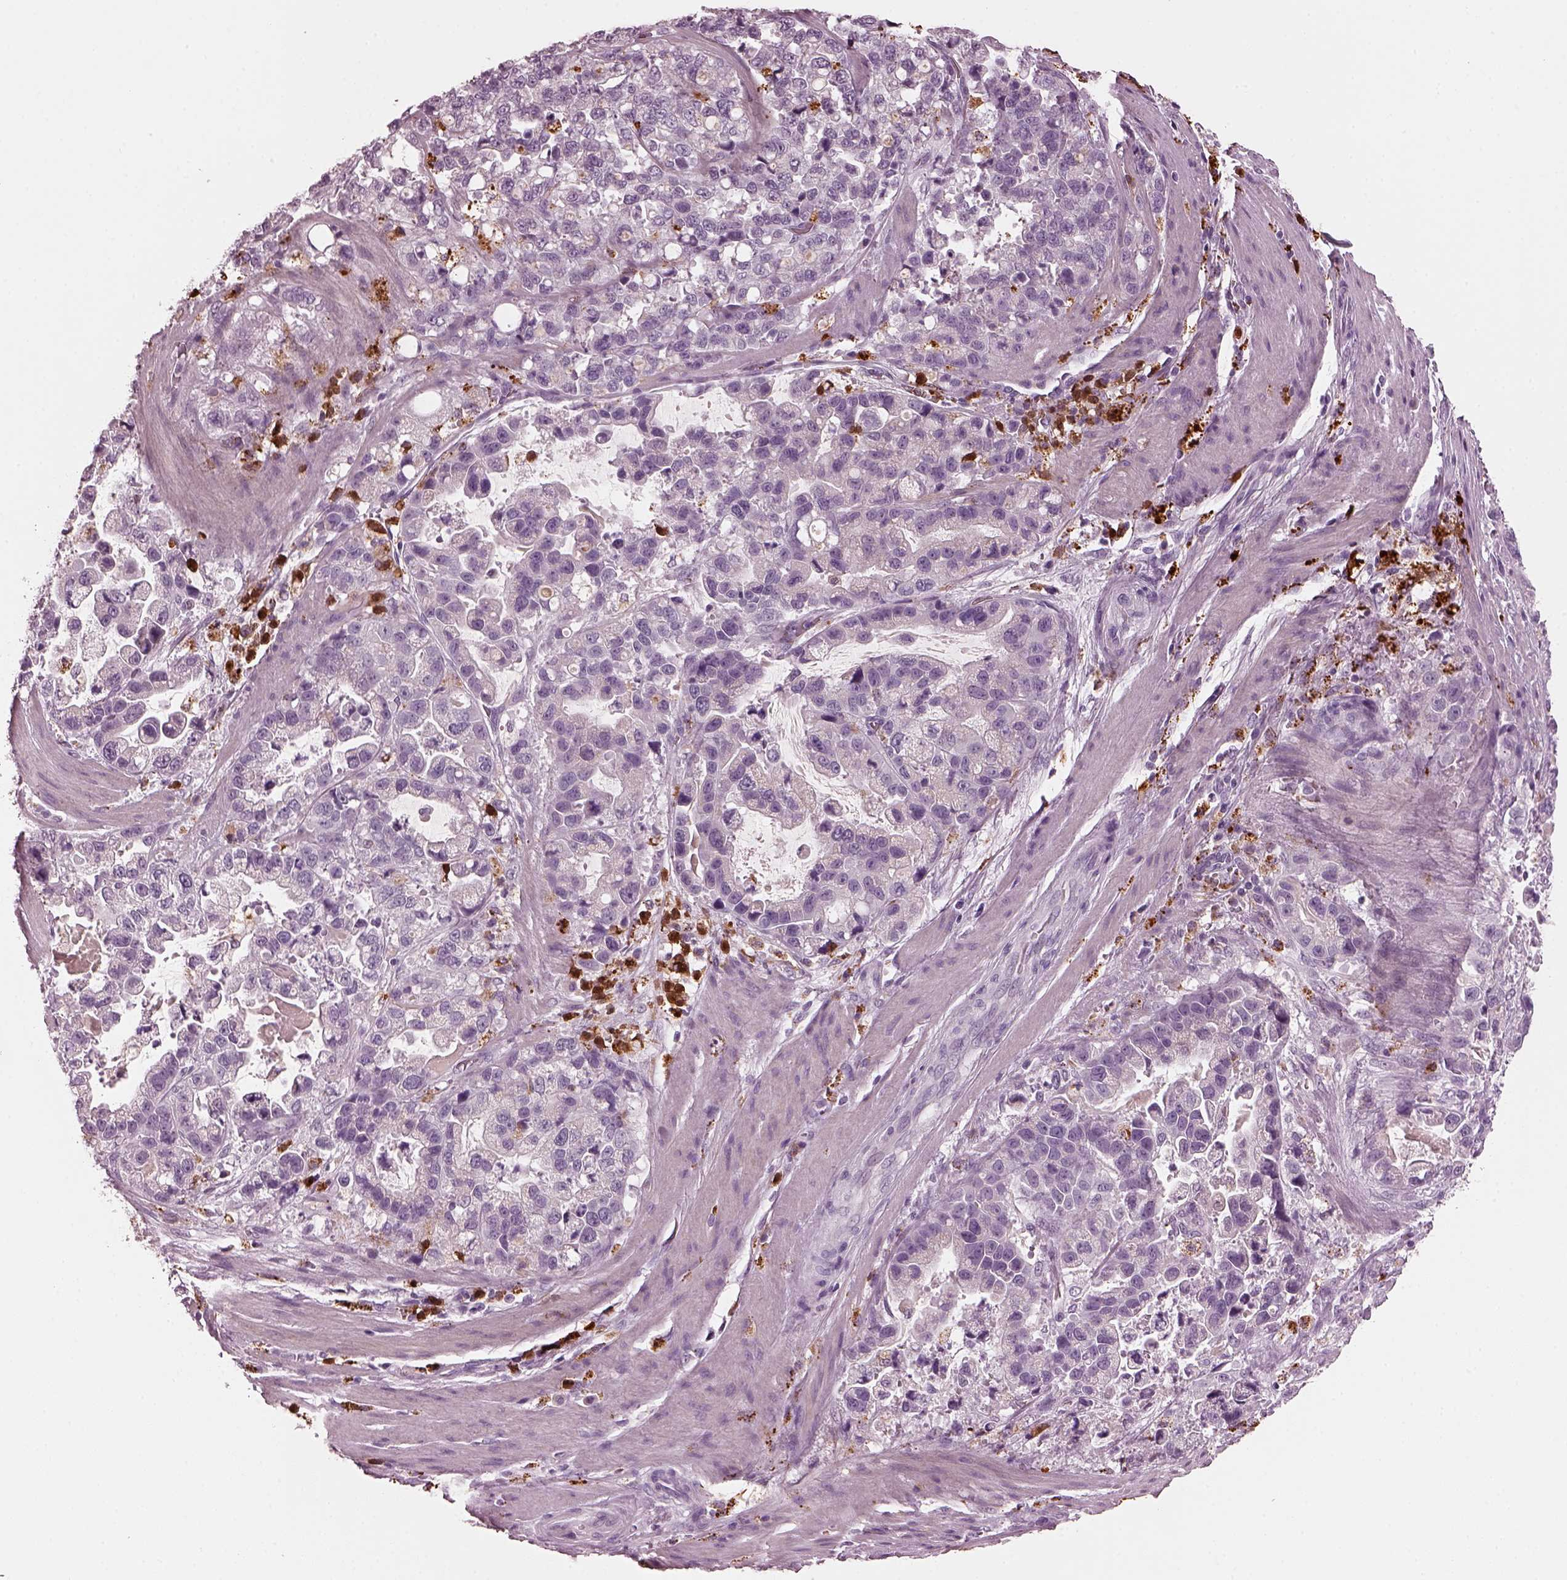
{"staining": {"intensity": "negative", "quantity": "none", "location": "none"}, "tissue": "stomach cancer", "cell_type": "Tumor cells", "image_type": "cancer", "snomed": [{"axis": "morphology", "description": "Adenocarcinoma, NOS"}, {"axis": "topography", "description": "Stomach"}], "caption": "An image of stomach cancer (adenocarcinoma) stained for a protein demonstrates no brown staining in tumor cells.", "gene": "SLAMF8", "patient": {"sex": "male", "age": 59}}